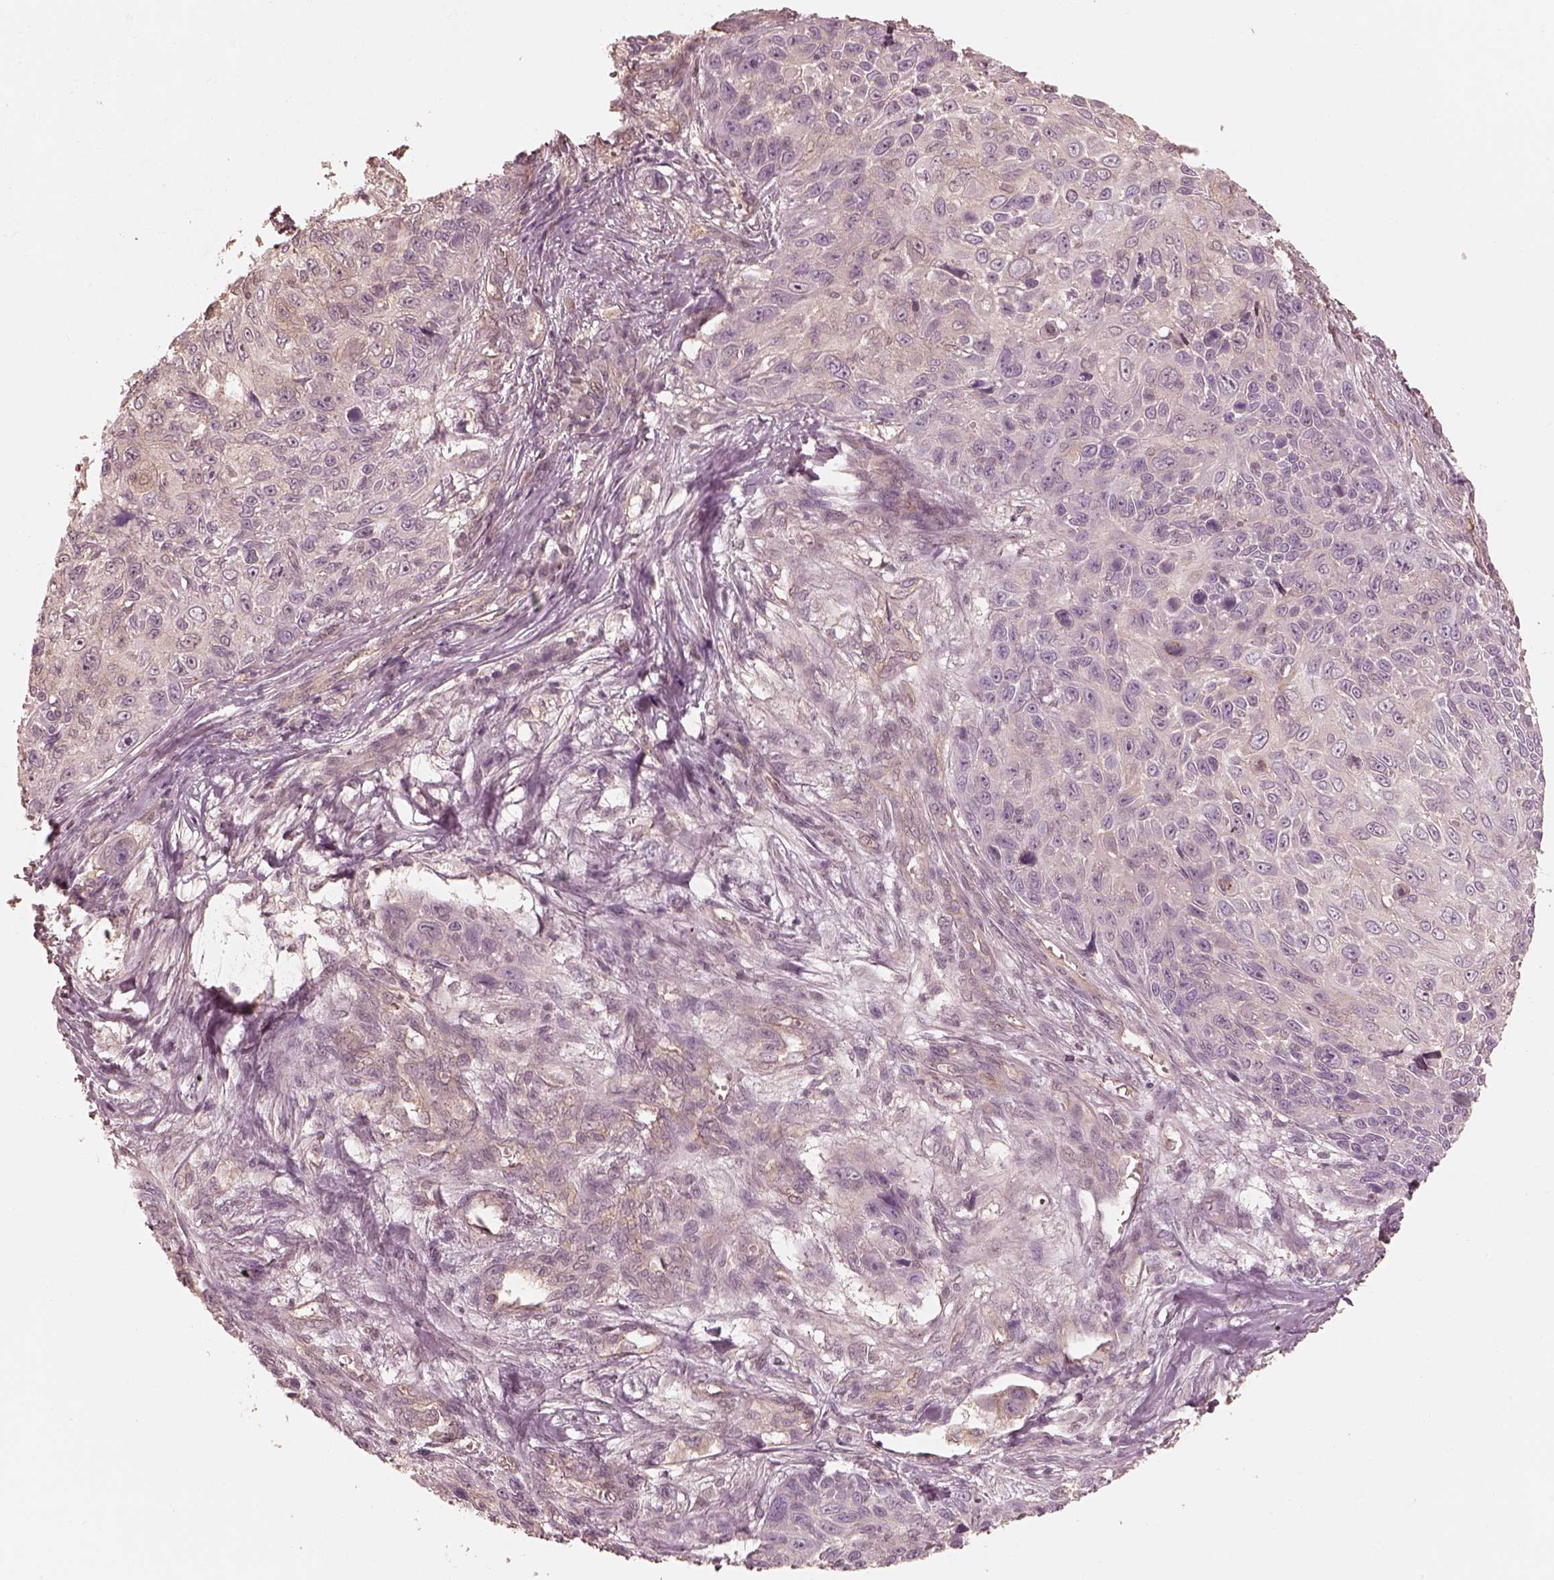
{"staining": {"intensity": "negative", "quantity": "none", "location": "none"}, "tissue": "skin cancer", "cell_type": "Tumor cells", "image_type": "cancer", "snomed": [{"axis": "morphology", "description": "Squamous cell carcinoma, NOS"}, {"axis": "topography", "description": "Skin"}], "caption": "There is no significant positivity in tumor cells of skin cancer.", "gene": "KIF5C", "patient": {"sex": "male", "age": 92}}